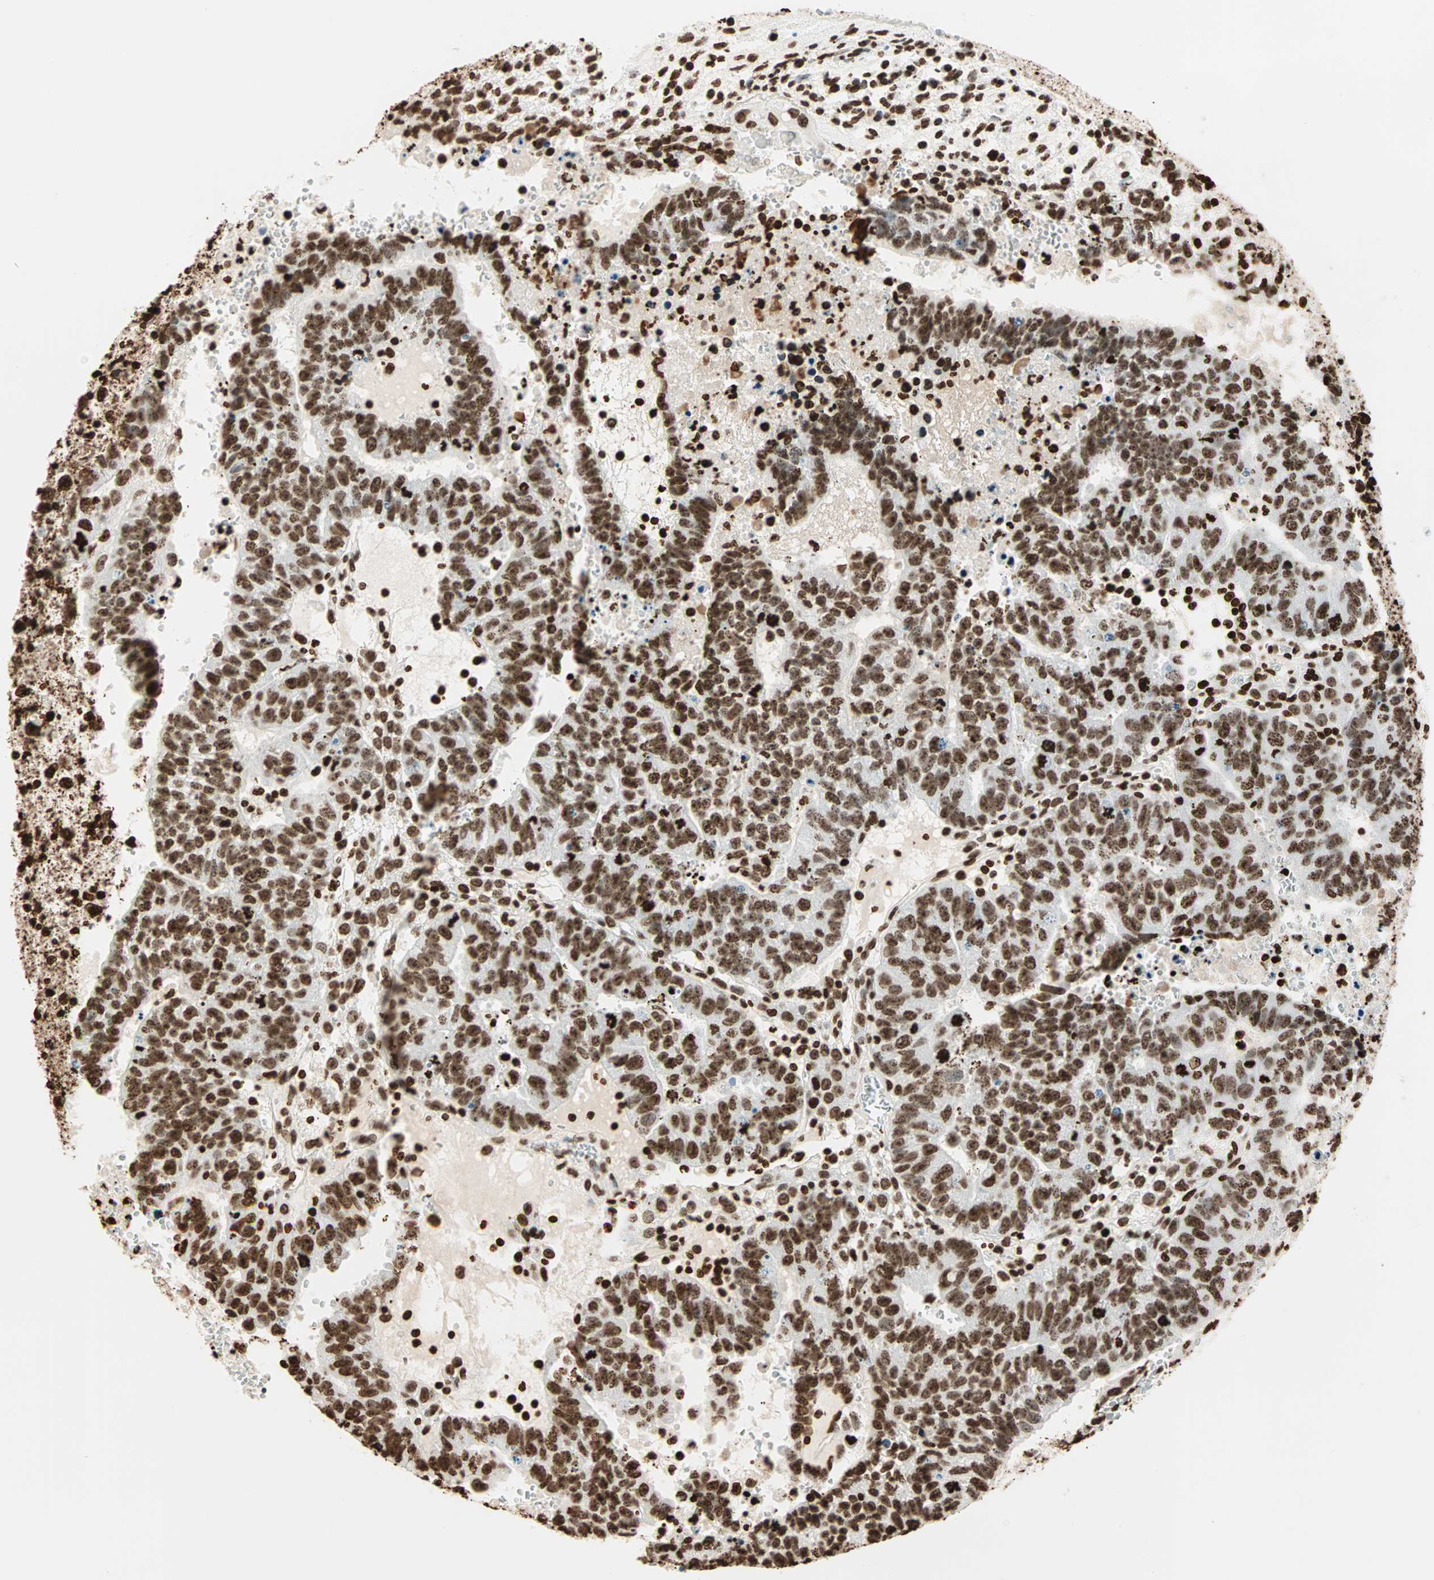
{"staining": {"intensity": "strong", "quantity": ">75%", "location": "nuclear"}, "tissue": "testis cancer", "cell_type": "Tumor cells", "image_type": "cancer", "snomed": [{"axis": "morphology", "description": "Seminoma, NOS"}, {"axis": "morphology", "description": "Carcinoma, Embryonal, NOS"}, {"axis": "topography", "description": "Testis"}], "caption": "There is high levels of strong nuclear positivity in tumor cells of testis seminoma, as demonstrated by immunohistochemical staining (brown color).", "gene": "GLI2", "patient": {"sex": "male", "age": 52}}